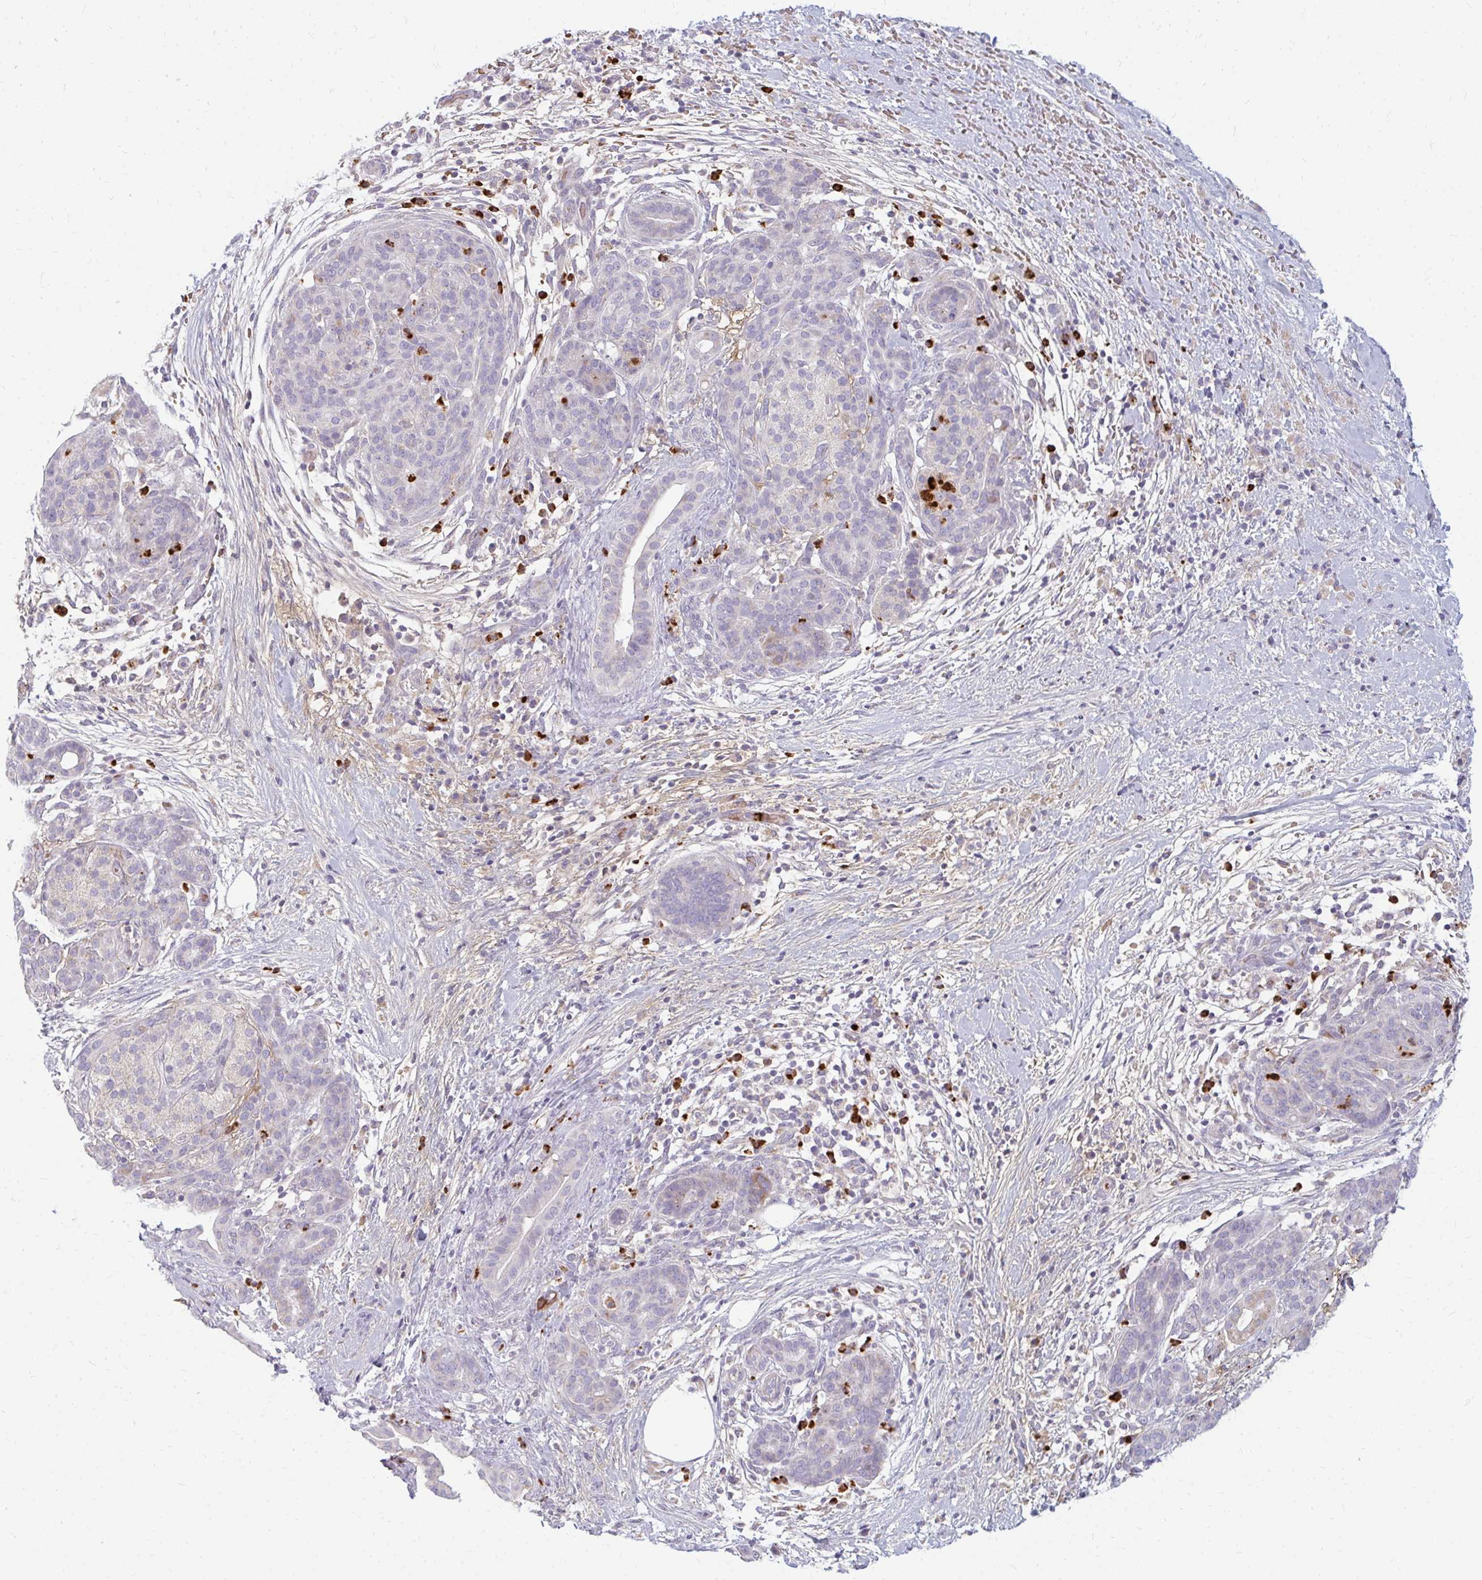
{"staining": {"intensity": "weak", "quantity": "<25%", "location": "cytoplasmic/membranous"}, "tissue": "pancreatic cancer", "cell_type": "Tumor cells", "image_type": "cancer", "snomed": [{"axis": "morphology", "description": "Adenocarcinoma, NOS"}, {"axis": "topography", "description": "Pancreas"}], "caption": "Immunohistochemical staining of pancreatic adenocarcinoma exhibits no significant positivity in tumor cells.", "gene": "RAB33A", "patient": {"sex": "male", "age": 44}}